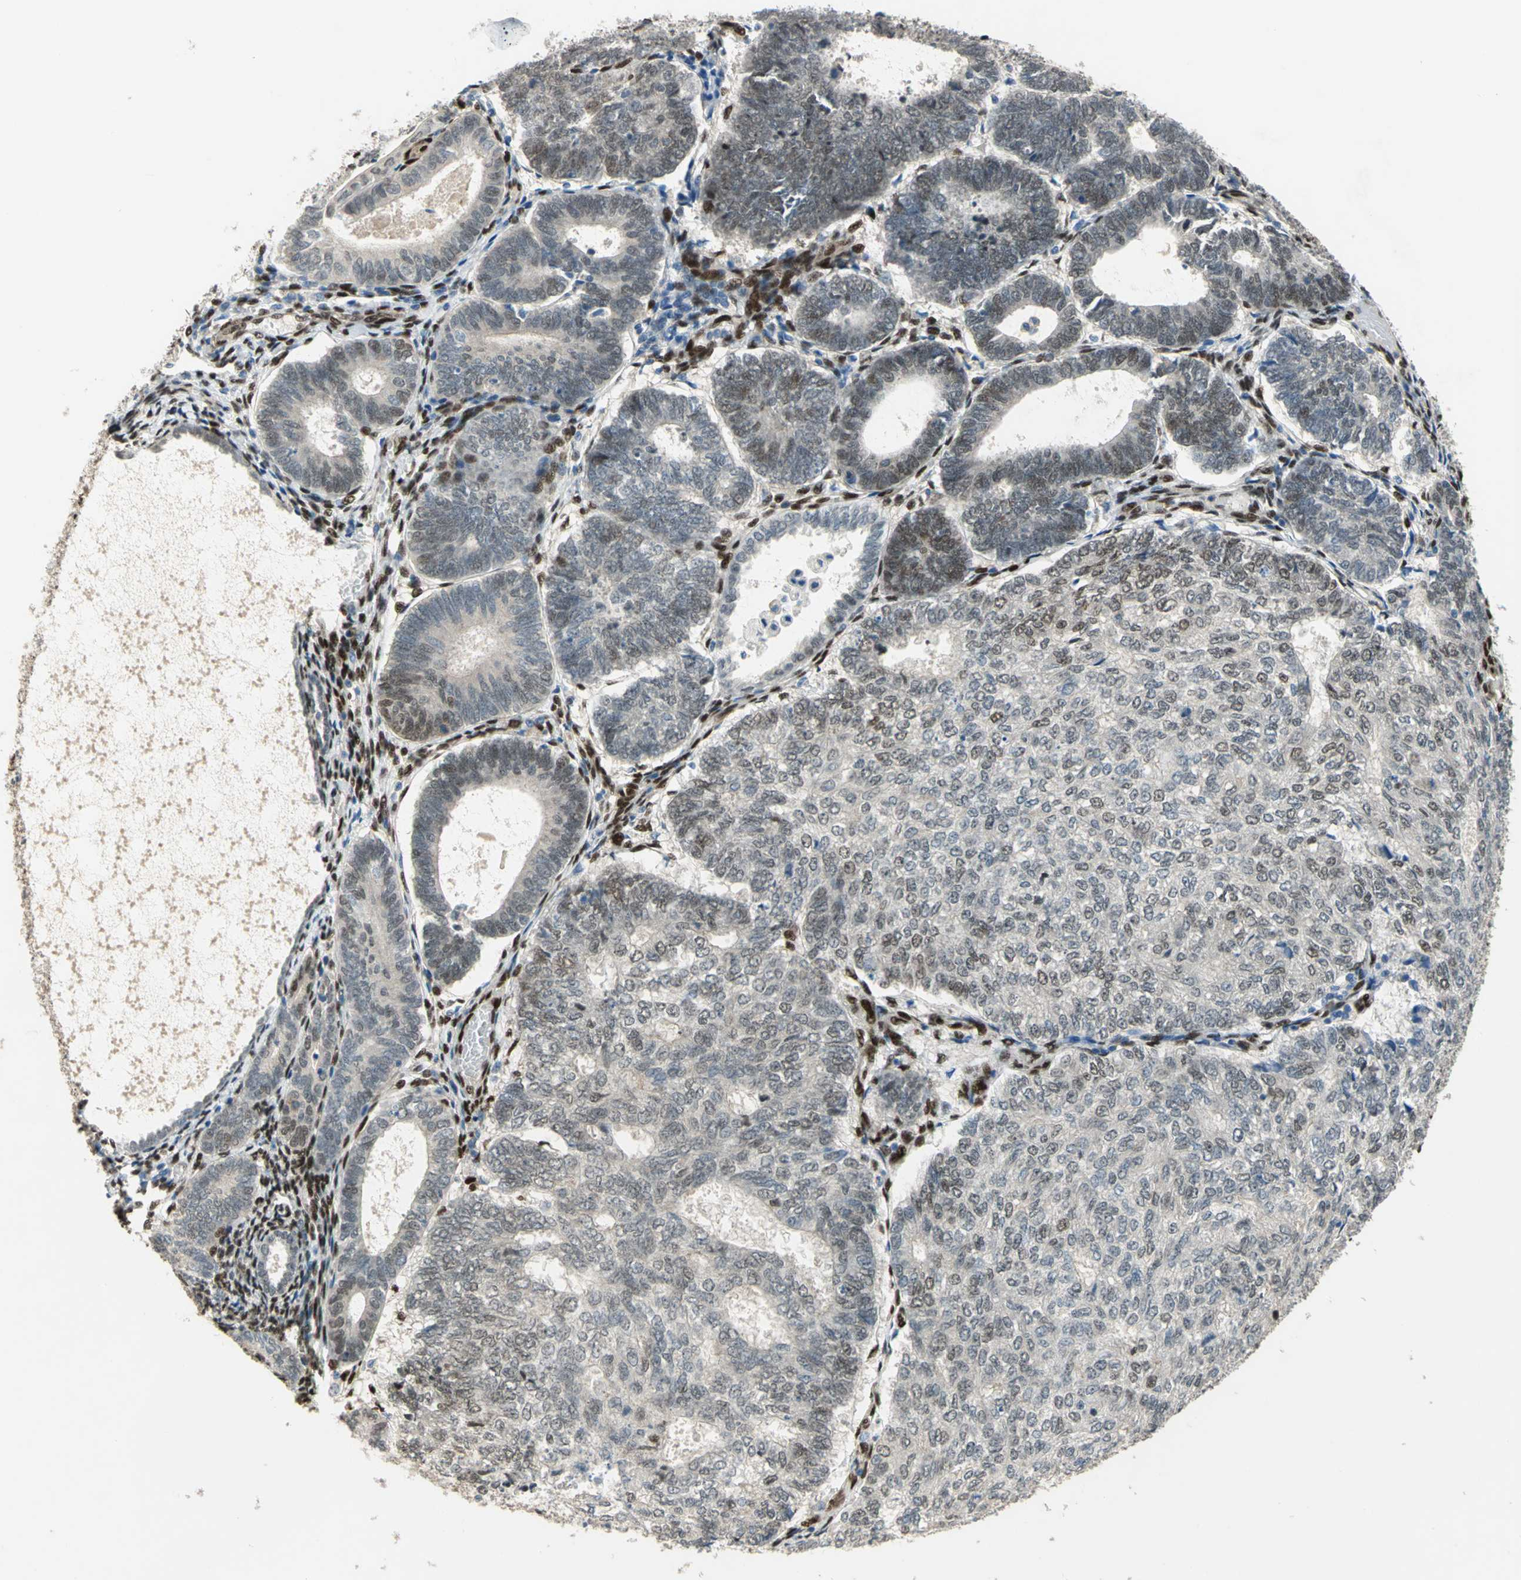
{"staining": {"intensity": "weak", "quantity": "<25%", "location": "cytoplasmic/membranous,nuclear"}, "tissue": "endometrial cancer", "cell_type": "Tumor cells", "image_type": "cancer", "snomed": [{"axis": "morphology", "description": "Adenocarcinoma, NOS"}, {"axis": "topography", "description": "Uterus"}], "caption": "An IHC histopathology image of adenocarcinoma (endometrial) is shown. There is no staining in tumor cells of adenocarcinoma (endometrial).", "gene": "RBFOX2", "patient": {"sex": "female", "age": 60}}